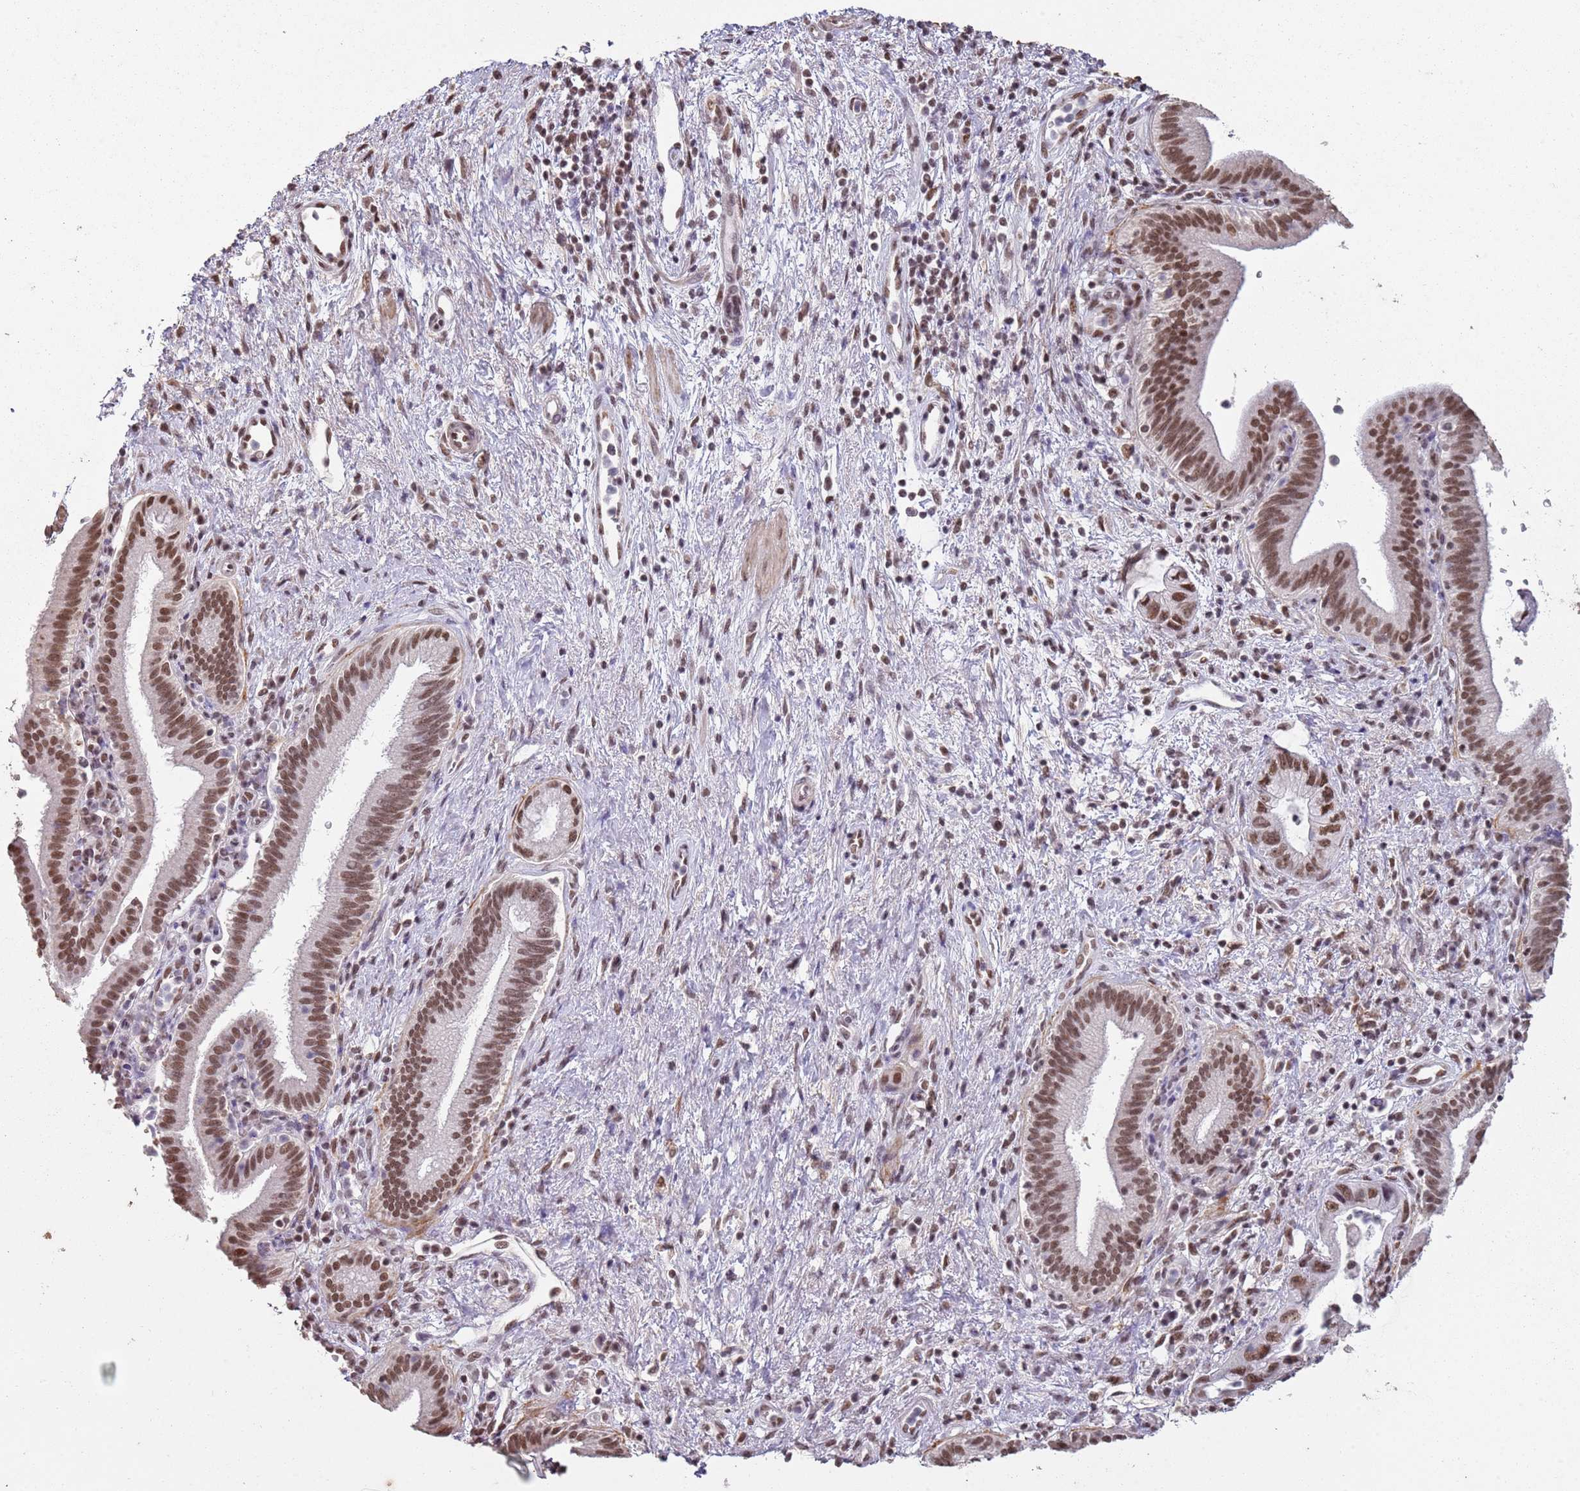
{"staining": {"intensity": "moderate", "quantity": ">75%", "location": "nuclear"}, "tissue": "pancreatic cancer", "cell_type": "Tumor cells", "image_type": "cancer", "snomed": [{"axis": "morphology", "description": "Adenocarcinoma, NOS"}, {"axis": "topography", "description": "Pancreas"}], "caption": "Pancreatic adenocarcinoma stained for a protein (brown) displays moderate nuclear positive positivity in approximately >75% of tumor cells.", "gene": "ARL14EP", "patient": {"sex": "female", "age": 73}}